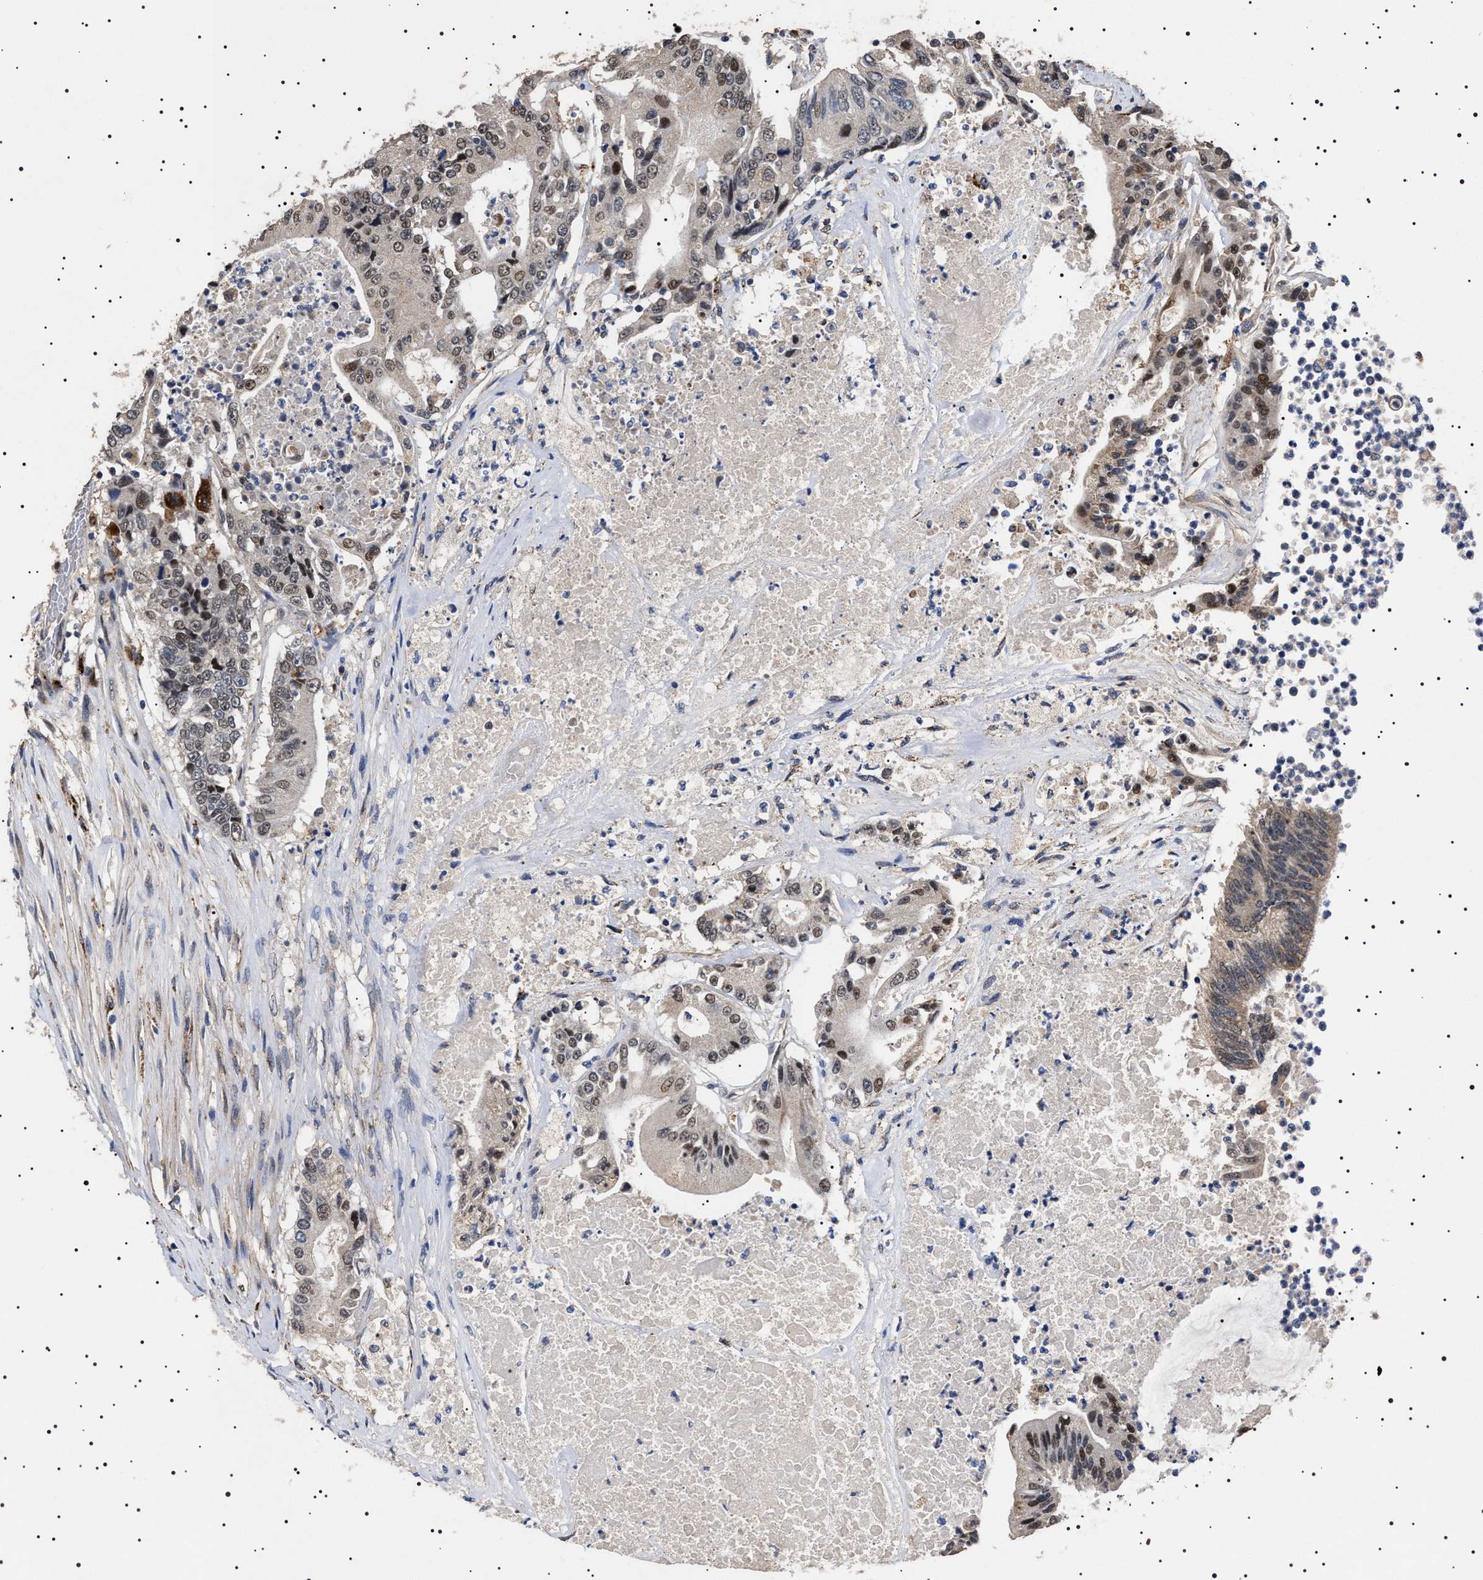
{"staining": {"intensity": "weak", "quantity": "<25%", "location": "nuclear"}, "tissue": "colorectal cancer", "cell_type": "Tumor cells", "image_type": "cancer", "snomed": [{"axis": "morphology", "description": "Adenocarcinoma, NOS"}, {"axis": "topography", "description": "Colon"}], "caption": "IHC micrograph of neoplastic tissue: adenocarcinoma (colorectal) stained with DAB shows no significant protein expression in tumor cells.", "gene": "RAB34", "patient": {"sex": "female", "age": 77}}